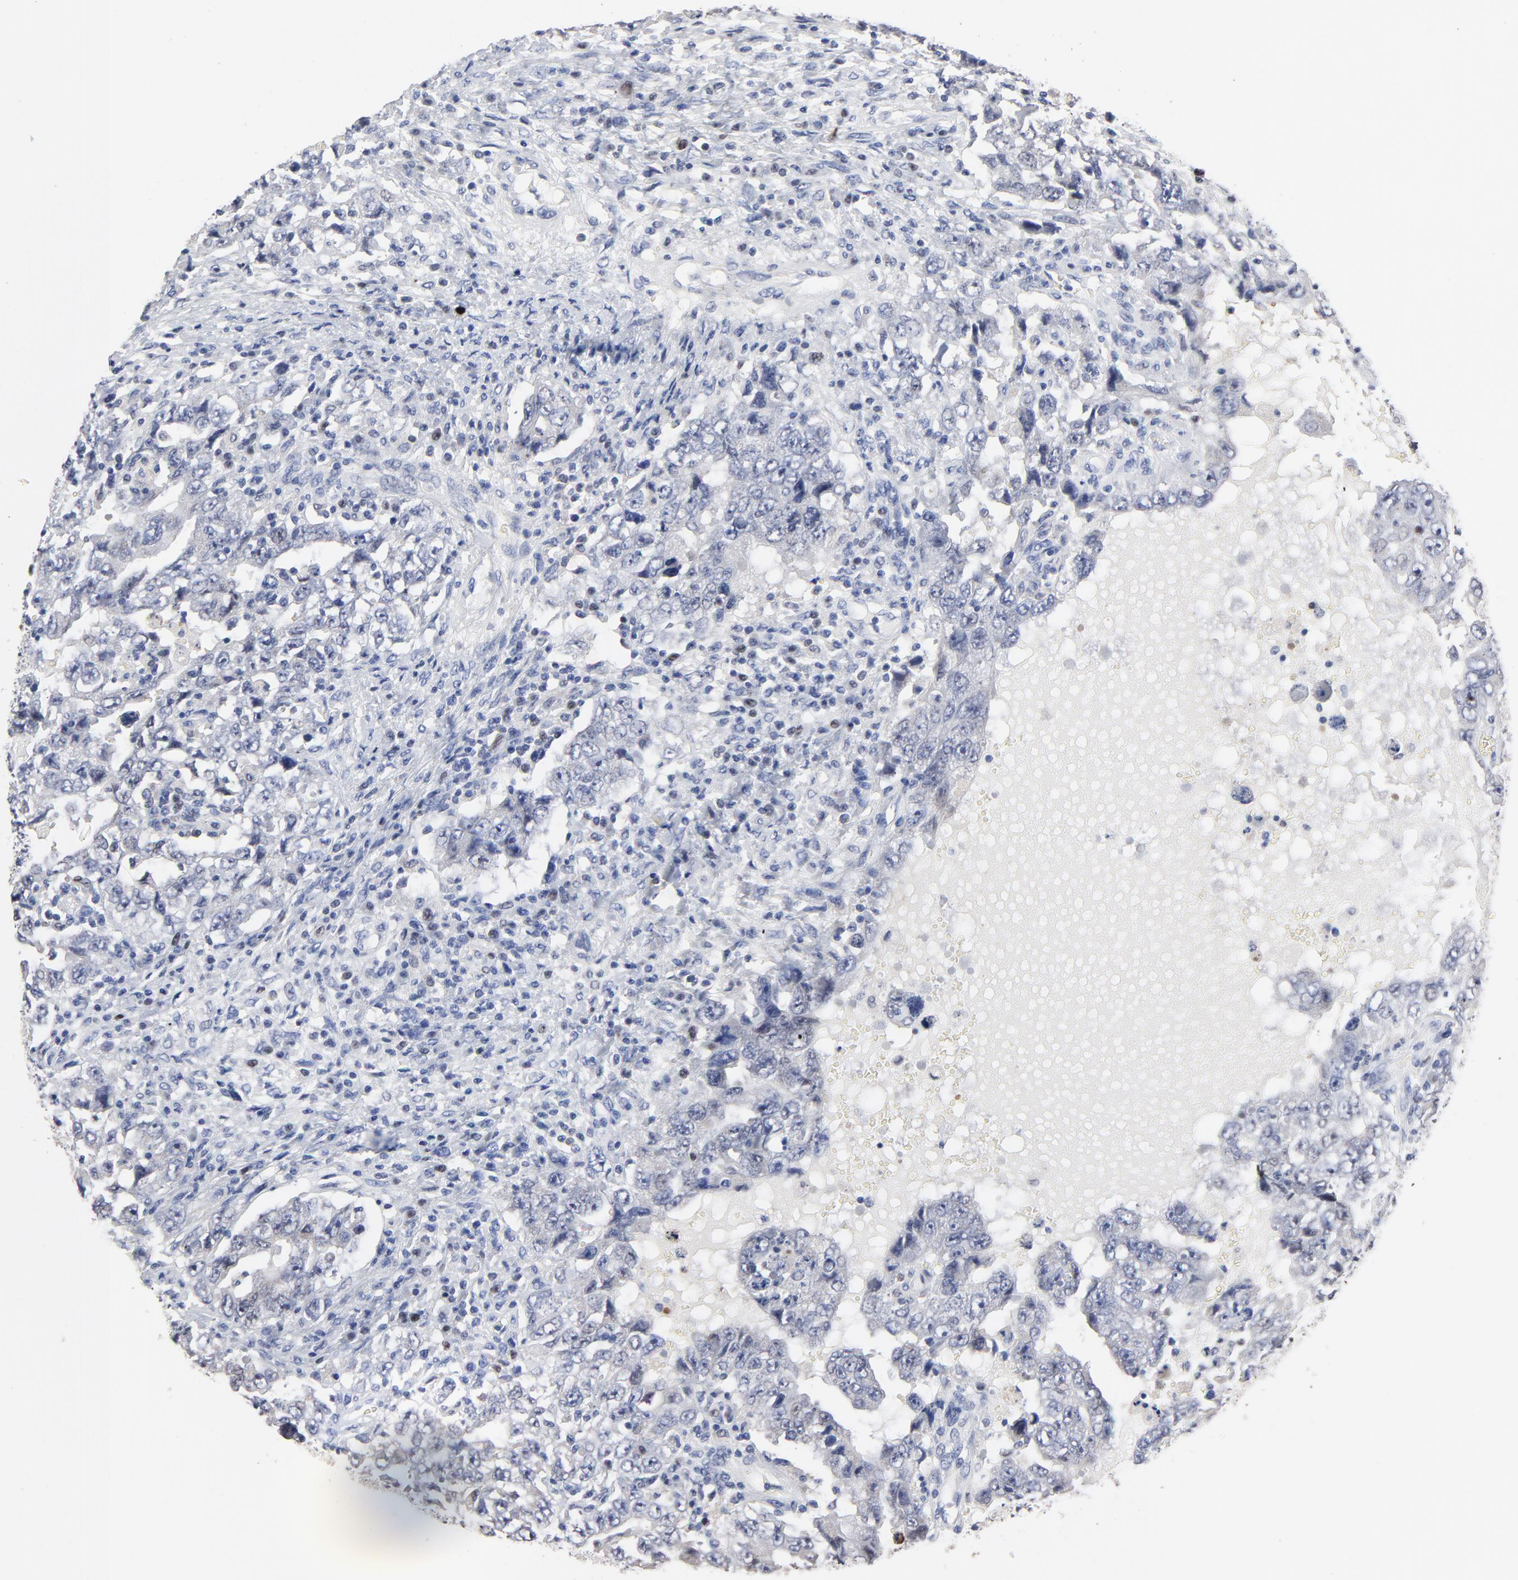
{"staining": {"intensity": "negative", "quantity": "none", "location": "none"}, "tissue": "testis cancer", "cell_type": "Tumor cells", "image_type": "cancer", "snomed": [{"axis": "morphology", "description": "Carcinoma, Embryonal, NOS"}, {"axis": "topography", "description": "Testis"}], "caption": "This is an immunohistochemistry photomicrograph of embryonal carcinoma (testis). There is no positivity in tumor cells.", "gene": "AADAC", "patient": {"sex": "male", "age": 26}}